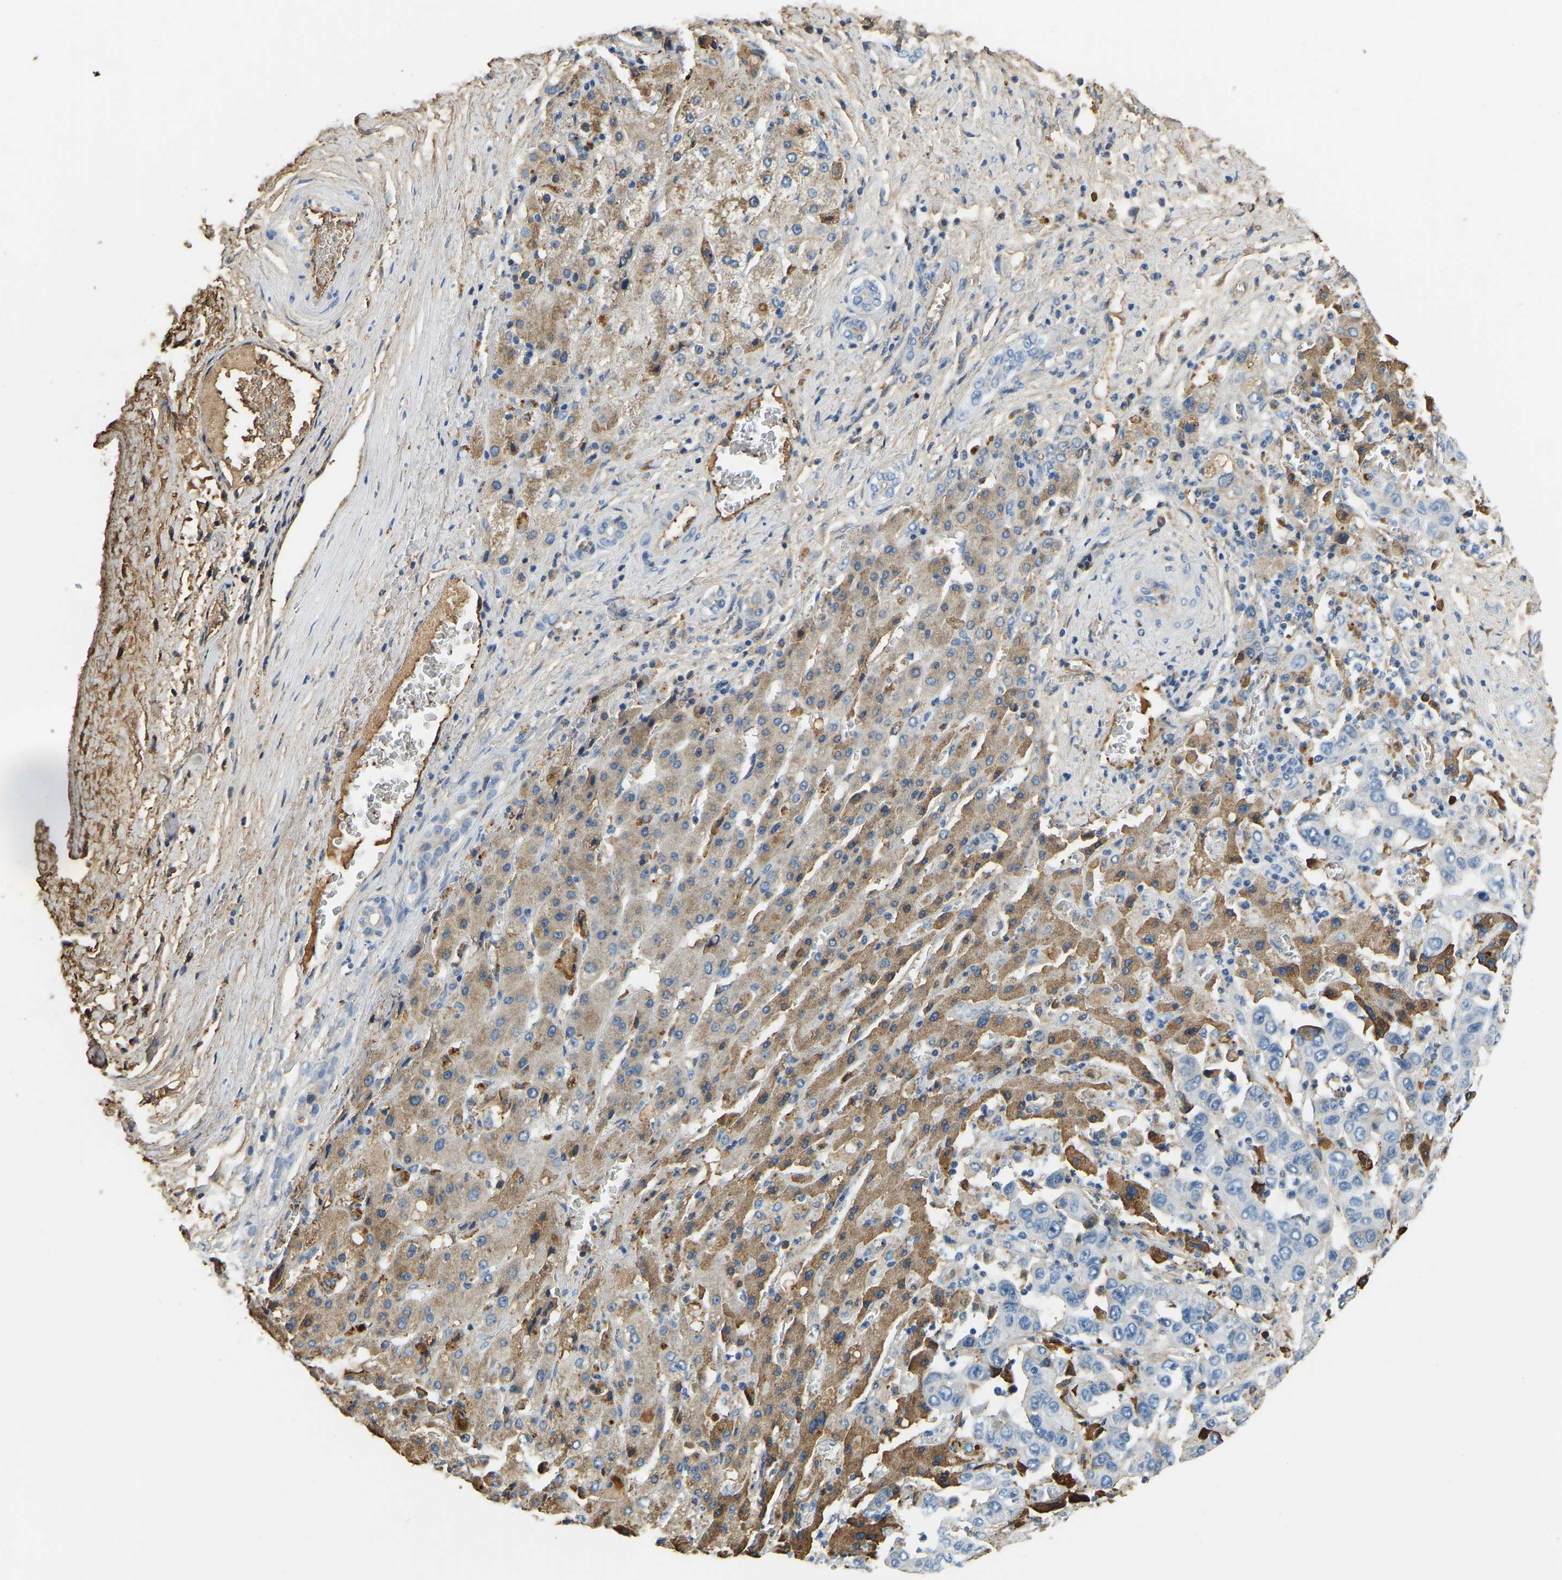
{"staining": {"intensity": "negative", "quantity": "none", "location": "none"}, "tissue": "liver cancer", "cell_type": "Tumor cells", "image_type": "cancer", "snomed": [{"axis": "morphology", "description": "Cholangiocarcinoma"}, {"axis": "topography", "description": "Liver"}], "caption": "This is a image of immunohistochemistry (IHC) staining of cholangiocarcinoma (liver), which shows no positivity in tumor cells.", "gene": "THBS4", "patient": {"sex": "female", "age": 52}}